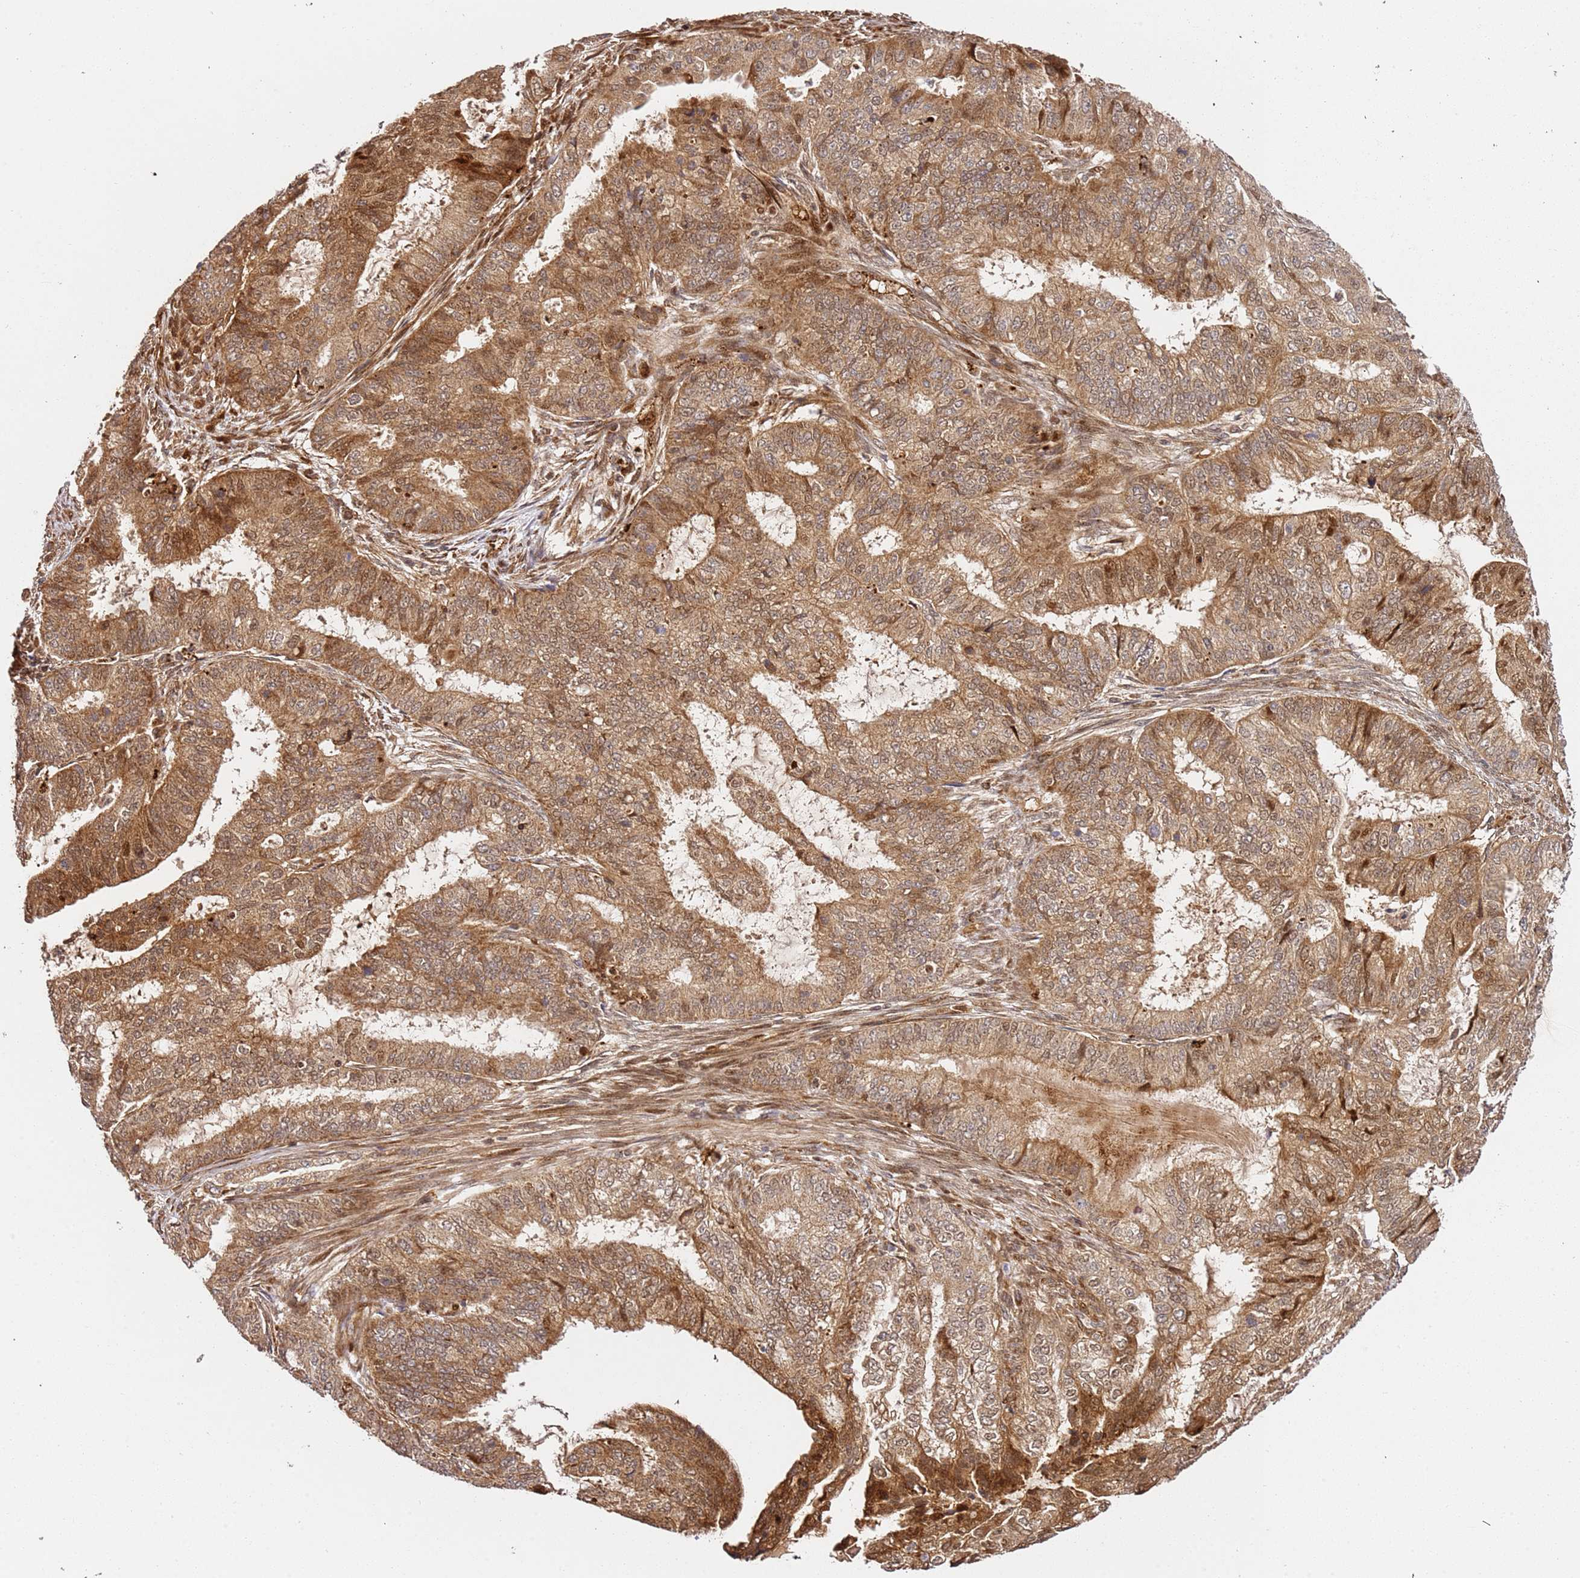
{"staining": {"intensity": "moderate", "quantity": ">75%", "location": "cytoplasmic/membranous,nuclear"}, "tissue": "endometrial cancer", "cell_type": "Tumor cells", "image_type": "cancer", "snomed": [{"axis": "morphology", "description": "Adenocarcinoma, NOS"}, {"axis": "topography", "description": "Endometrium"}], "caption": "Moderate cytoplasmic/membranous and nuclear protein positivity is identified in approximately >75% of tumor cells in endometrial adenocarcinoma.", "gene": "SMOX", "patient": {"sex": "female", "age": 51}}